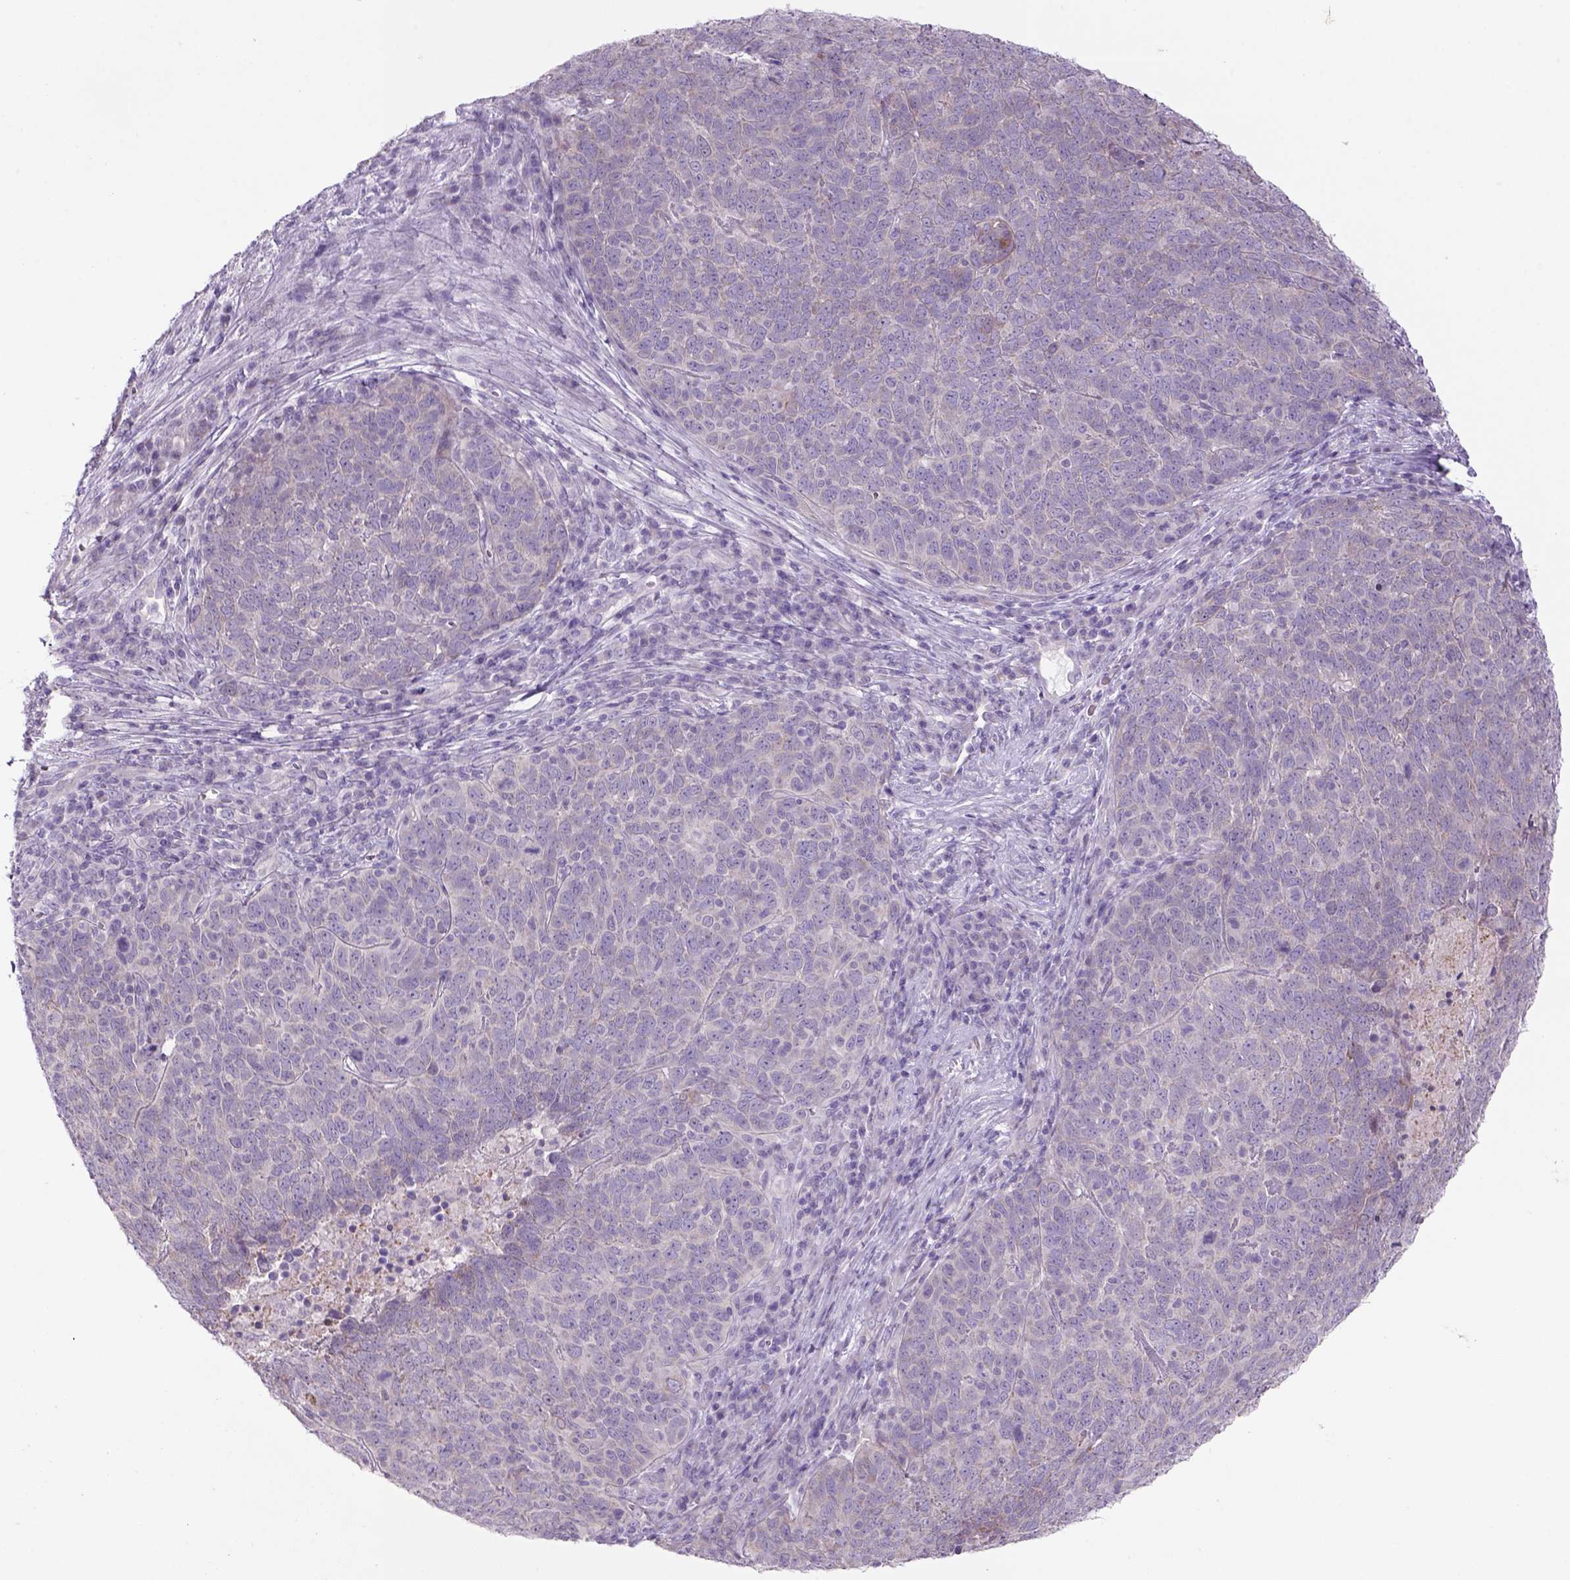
{"staining": {"intensity": "negative", "quantity": "none", "location": "none"}, "tissue": "skin cancer", "cell_type": "Tumor cells", "image_type": "cancer", "snomed": [{"axis": "morphology", "description": "Squamous cell carcinoma, NOS"}, {"axis": "topography", "description": "Skin"}, {"axis": "topography", "description": "Anal"}], "caption": "A photomicrograph of human skin cancer is negative for staining in tumor cells.", "gene": "ADGRV1", "patient": {"sex": "female", "age": 51}}